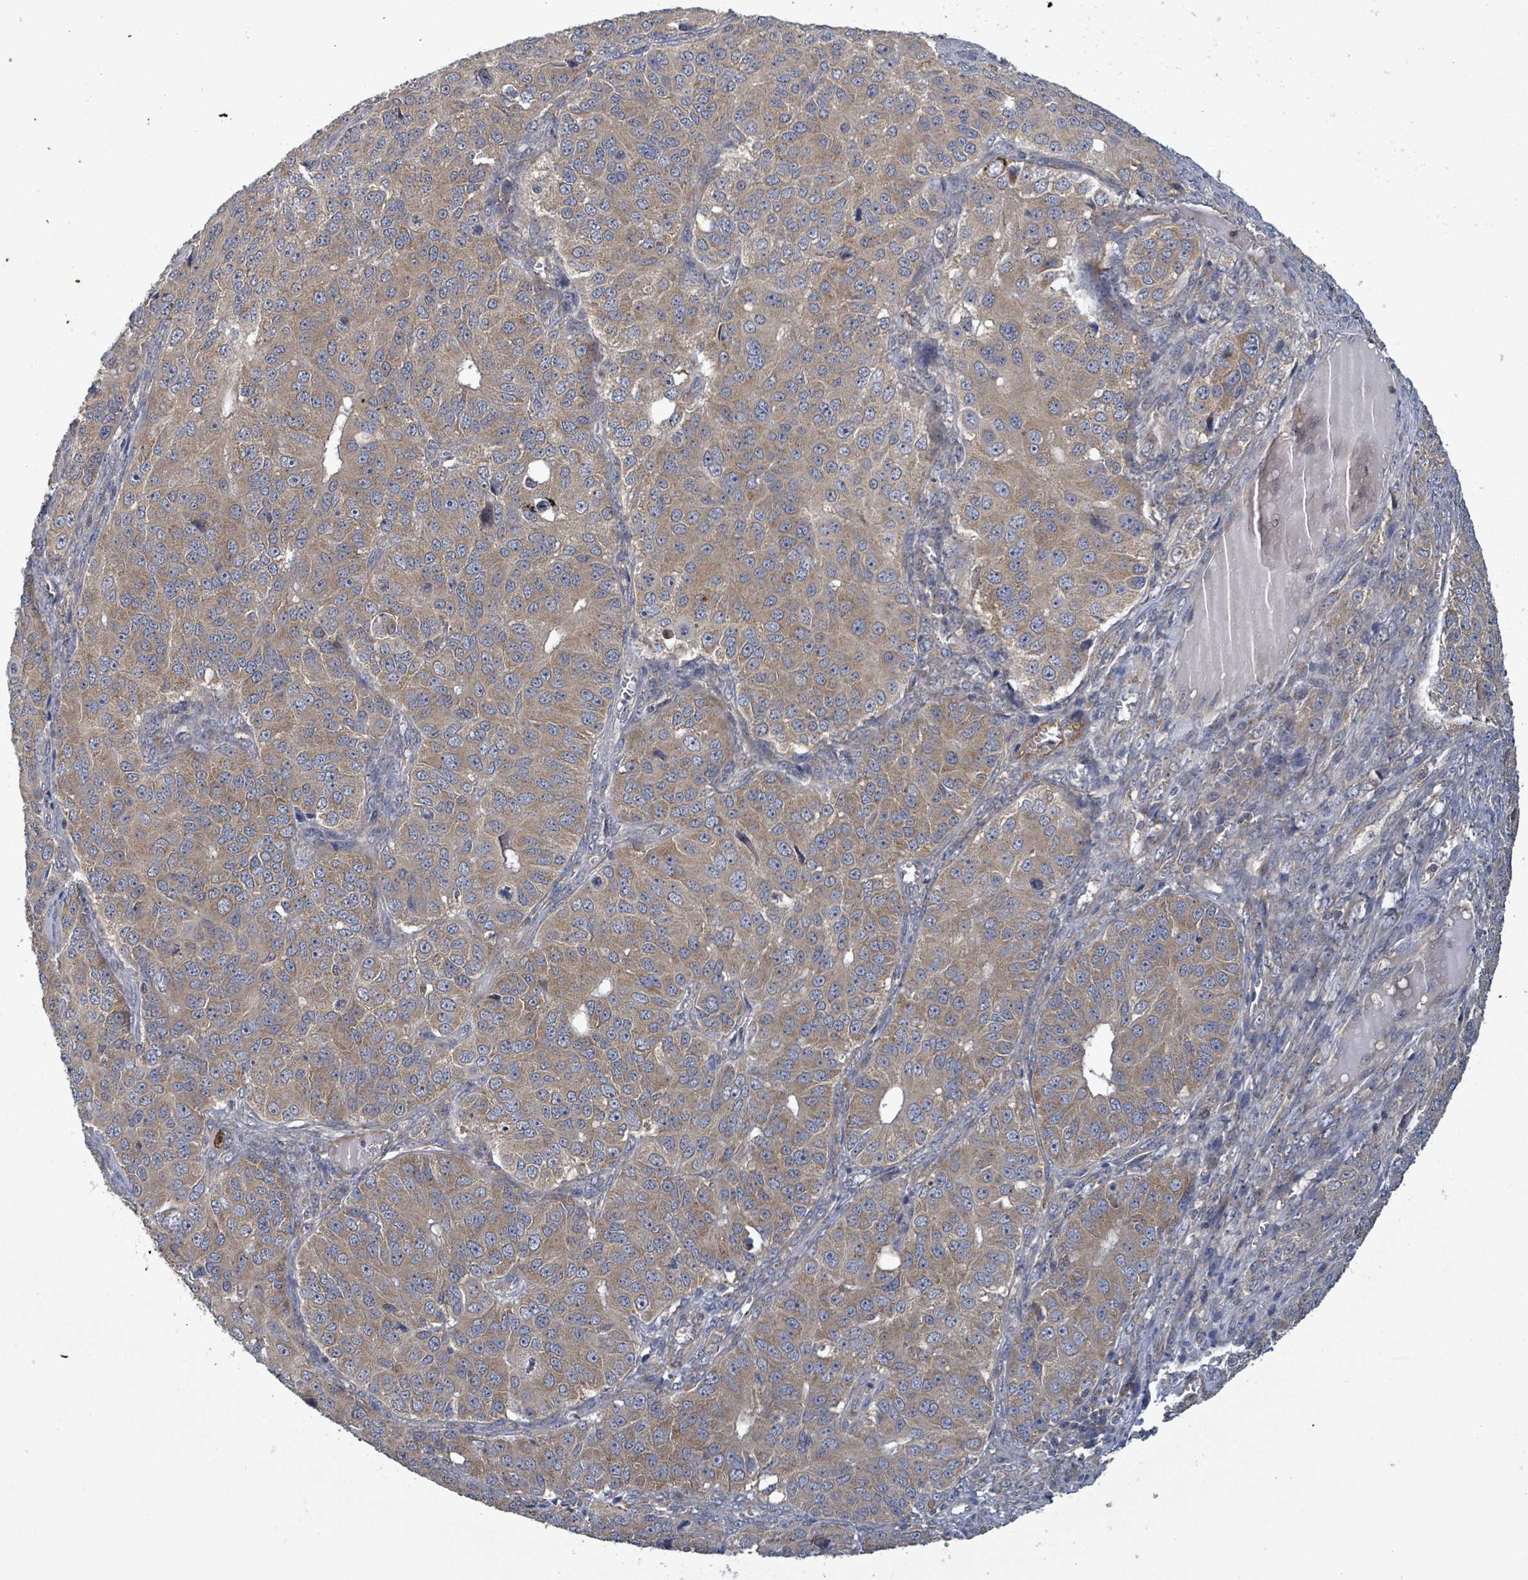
{"staining": {"intensity": "moderate", "quantity": ">75%", "location": "cytoplasmic/membranous"}, "tissue": "ovarian cancer", "cell_type": "Tumor cells", "image_type": "cancer", "snomed": [{"axis": "morphology", "description": "Carcinoma, endometroid"}, {"axis": "topography", "description": "Ovary"}], "caption": "Human ovarian cancer (endometroid carcinoma) stained for a protein (brown) exhibits moderate cytoplasmic/membranous positive positivity in about >75% of tumor cells.", "gene": "SERPINE3", "patient": {"sex": "female", "age": 51}}